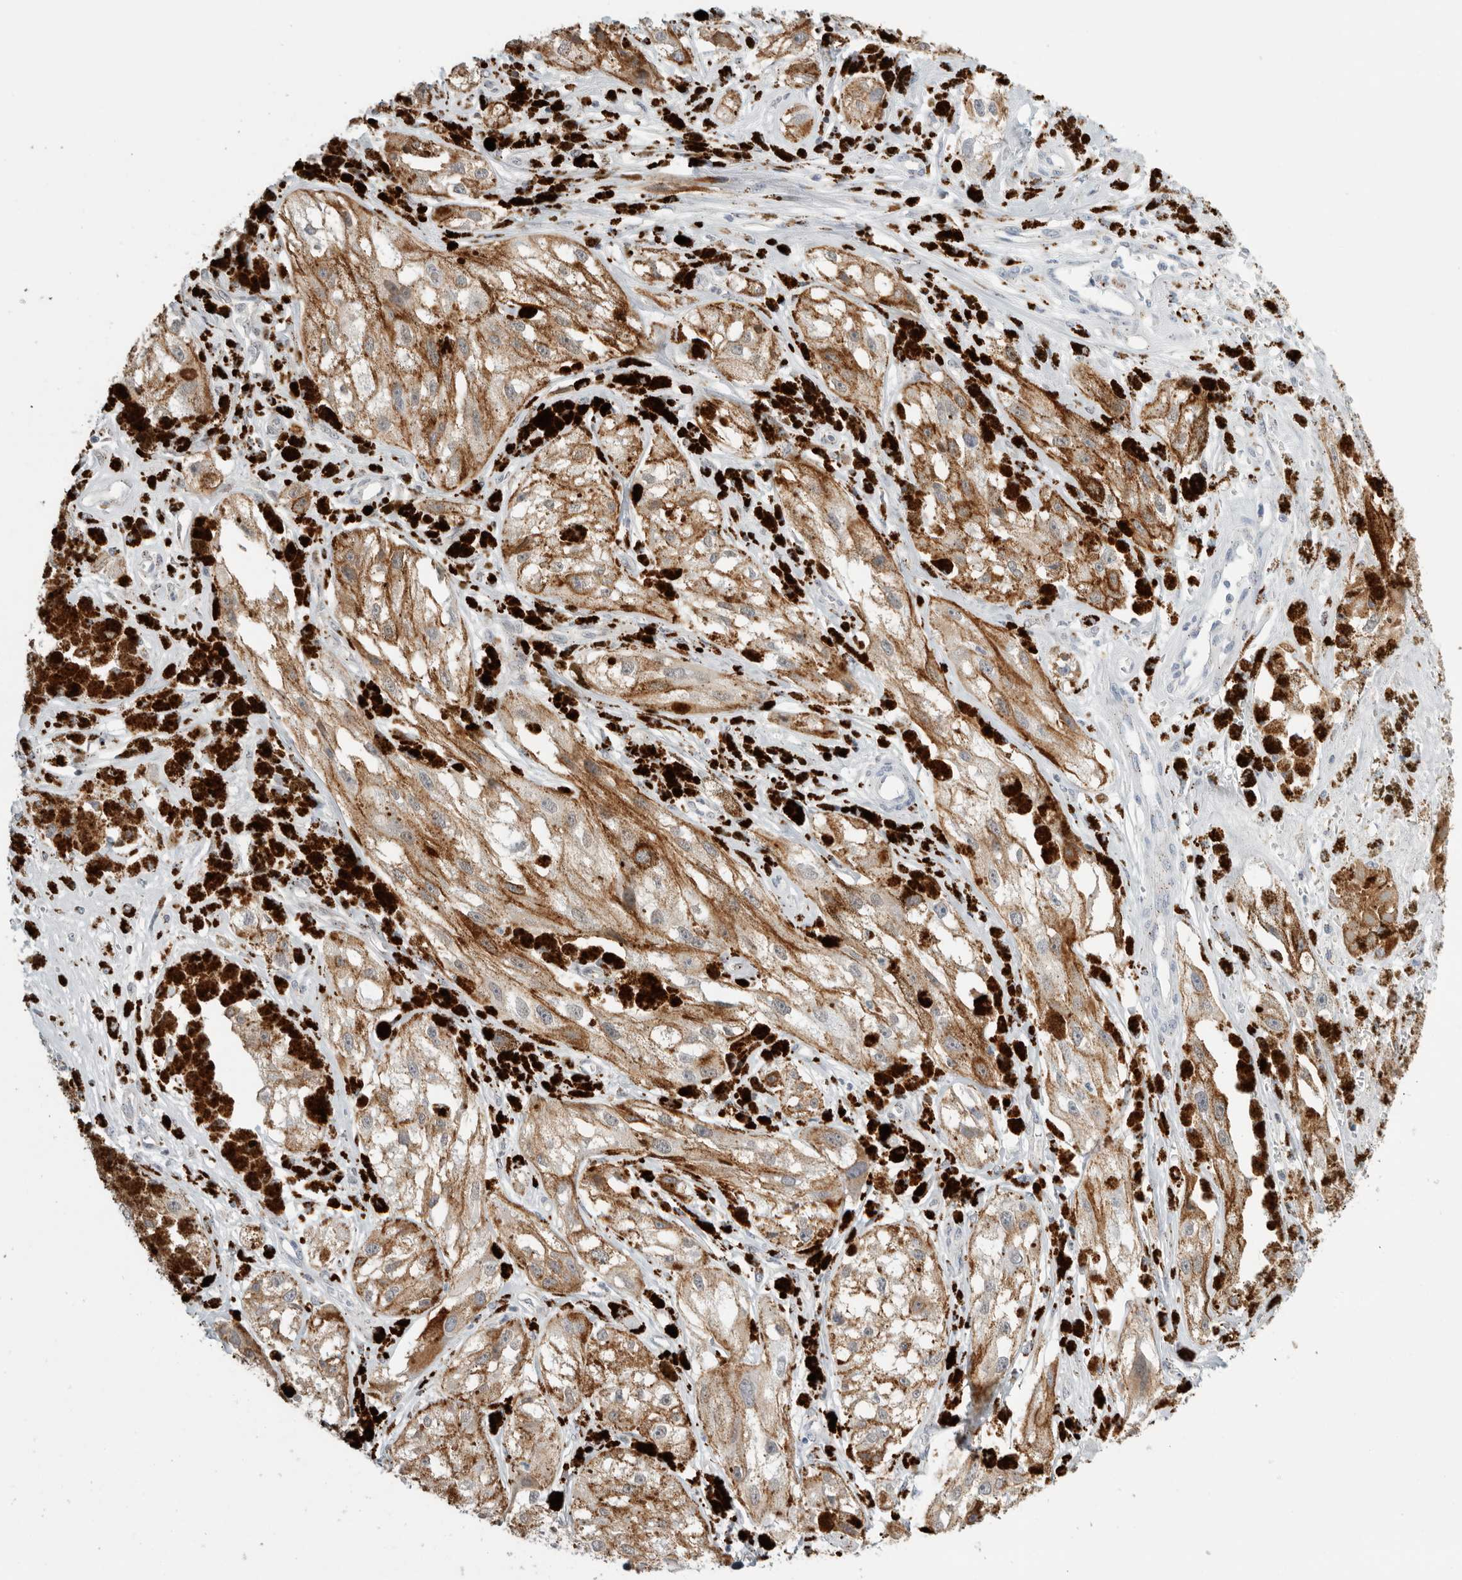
{"staining": {"intensity": "weak", "quantity": "25%-75%", "location": "cytoplasmic/membranous"}, "tissue": "melanoma", "cell_type": "Tumor cells", "image_type": "cancer", "snomed": [{"axis": "morphology", "description": "Malignant melanoma, NOS"}, {"axis": "topography", "description": "Skin"}], "caption": "IHC micrograph of melanoma stained for a protein (brown), which shows low levels of weak cytoplasmic/membranous staining in approximately 25%-75% of tumor cells.", "gene": "GGH", "patient": {"sex": "male", "age": 88}}